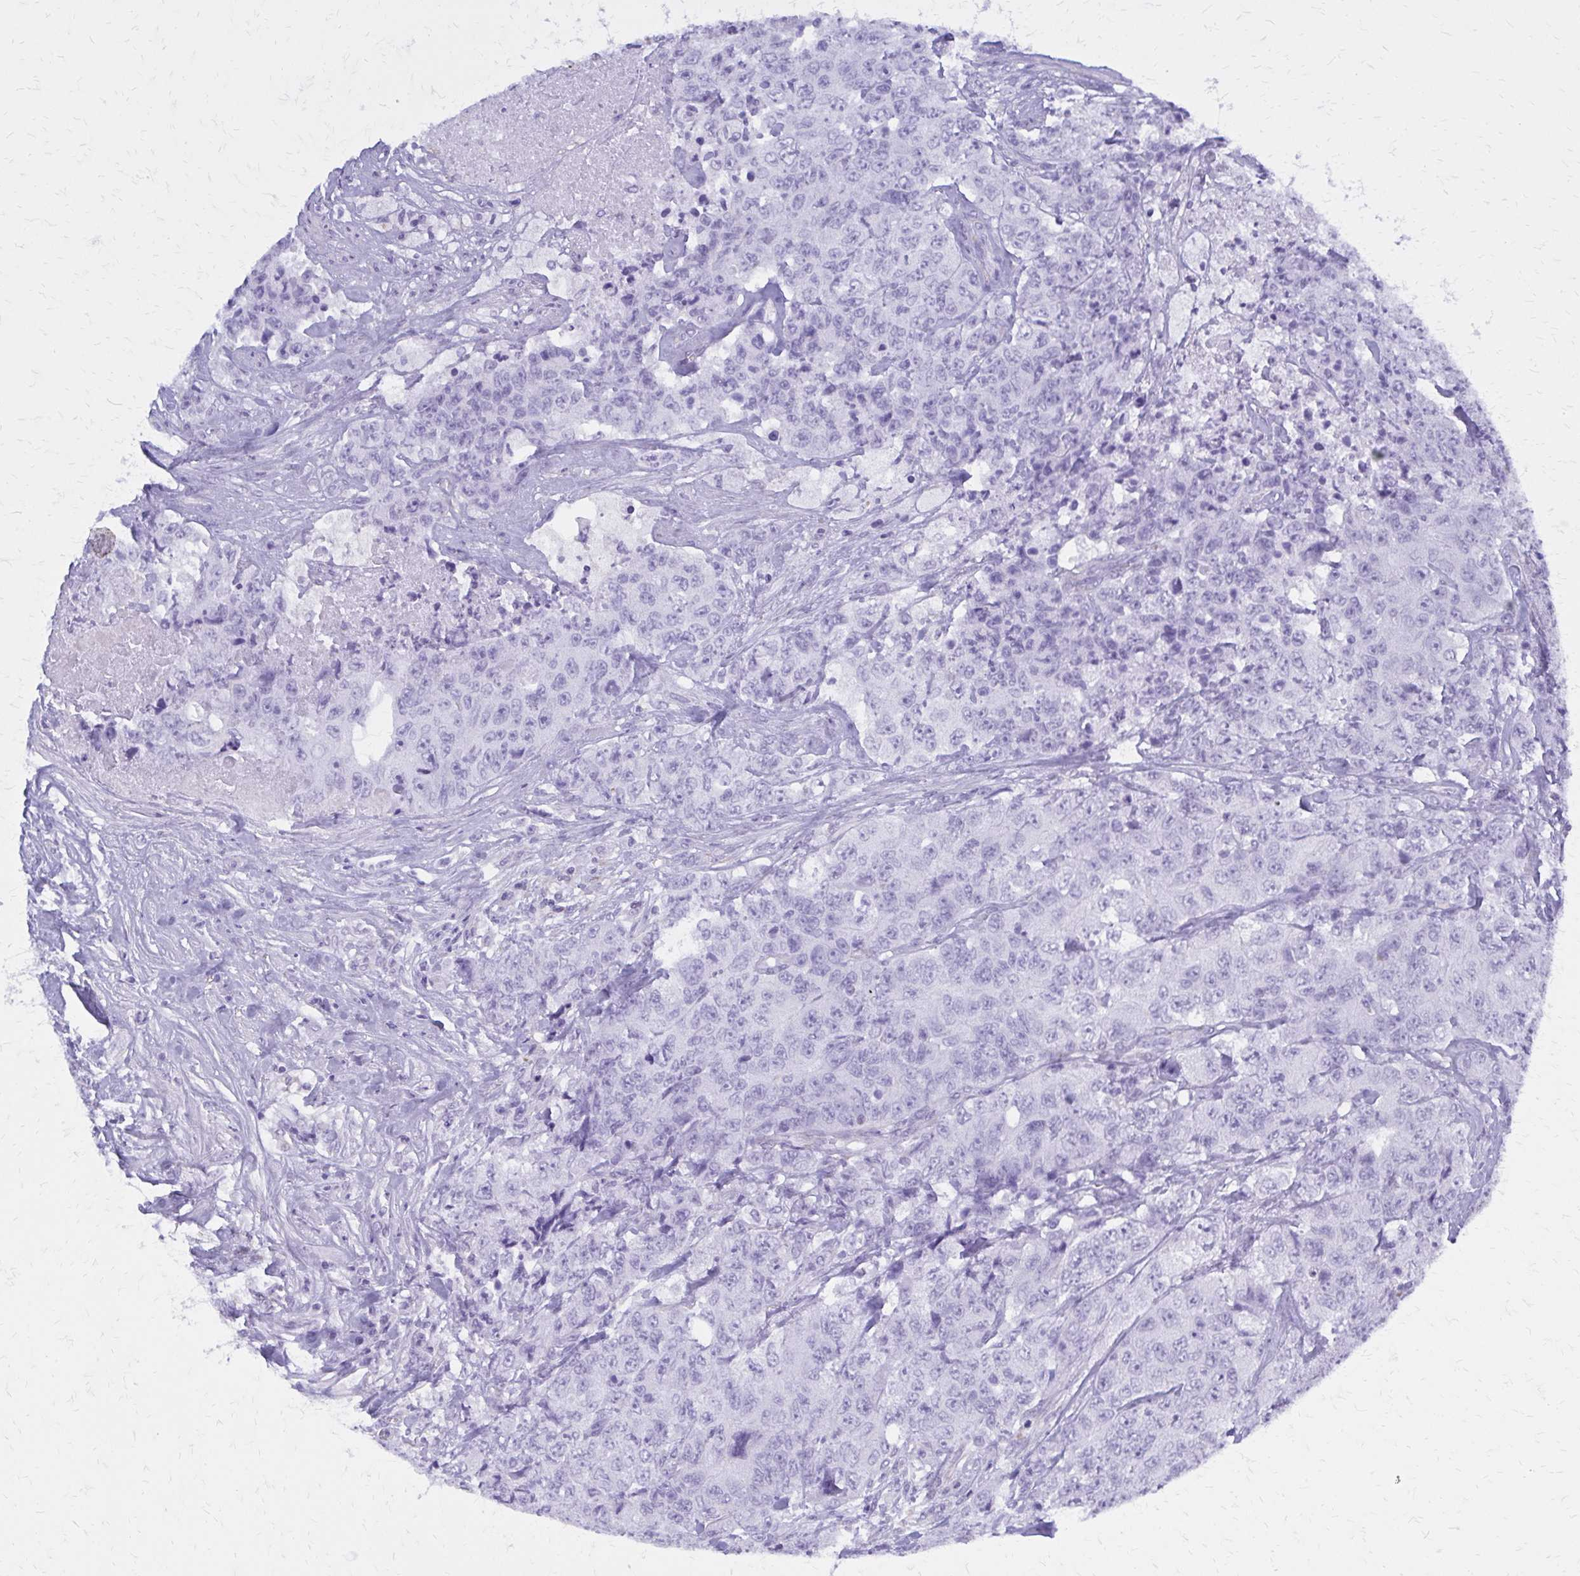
{"staining": {"intensity": "negative", "quantity": "none", "location": "none"}, "tissue": "urothelial cancer", "cell_type": "Tumor cells", "image_type": "cancer", "snomed": [{"axis": "morphology", "description": "Urothelial carcinoma, High grade"}, {"axis": "topography", "description": "Urinary bladder"}], "caption": "Immunohistochemistry photomicrograph of neoplastic tissue: human urothelial cancer stained with DAB (3,3'-diaminobenzidine) displays no significant protein positivity in tumor cells. Brightfield microscopy of immunohistochemistry stained with DAB (brown) and hematoxylin (blue), captured at high magnification.", "gene": "GFAP", "patient": {"sex": "female", "age": 78}}